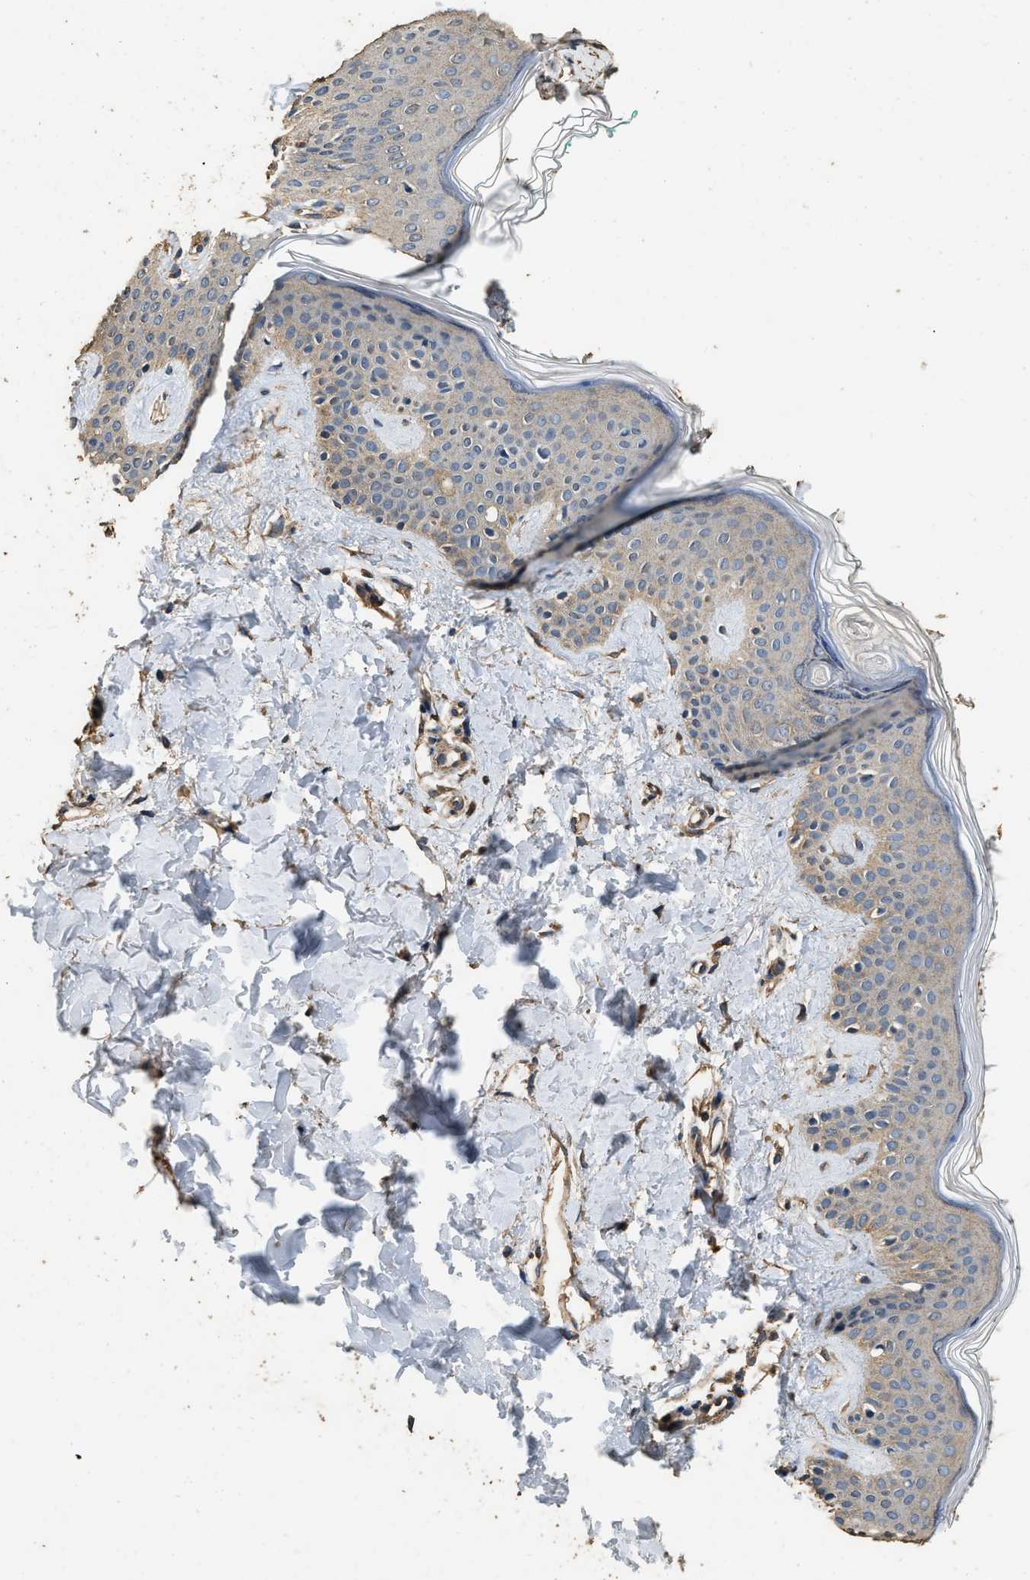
{"staining": {"intensity": "weak", "quantity": ">75%", "location": "cytoplasmic/membranous"}, "tissue": "skin", "cell_type": "Fibroblasts", "image_type": "normal", "snomed": [{"axis": "morphology", "description": "Normal tissue, NOS"}, {"axis": "topography", "description": "Skin"}], "caption": "A brown stain shows weak cytoplasmic/membranous staining of a protein in fibroblasts of unremarkable skin. The protein of interest is stained brown, and the nuclei are stained in blue (DAB (3,3'-diaminobenzidine) IHC with brightfield microscopy, high magnification).", "gene": "MIB1", "patient": {"sex": "male", "age": 30}}